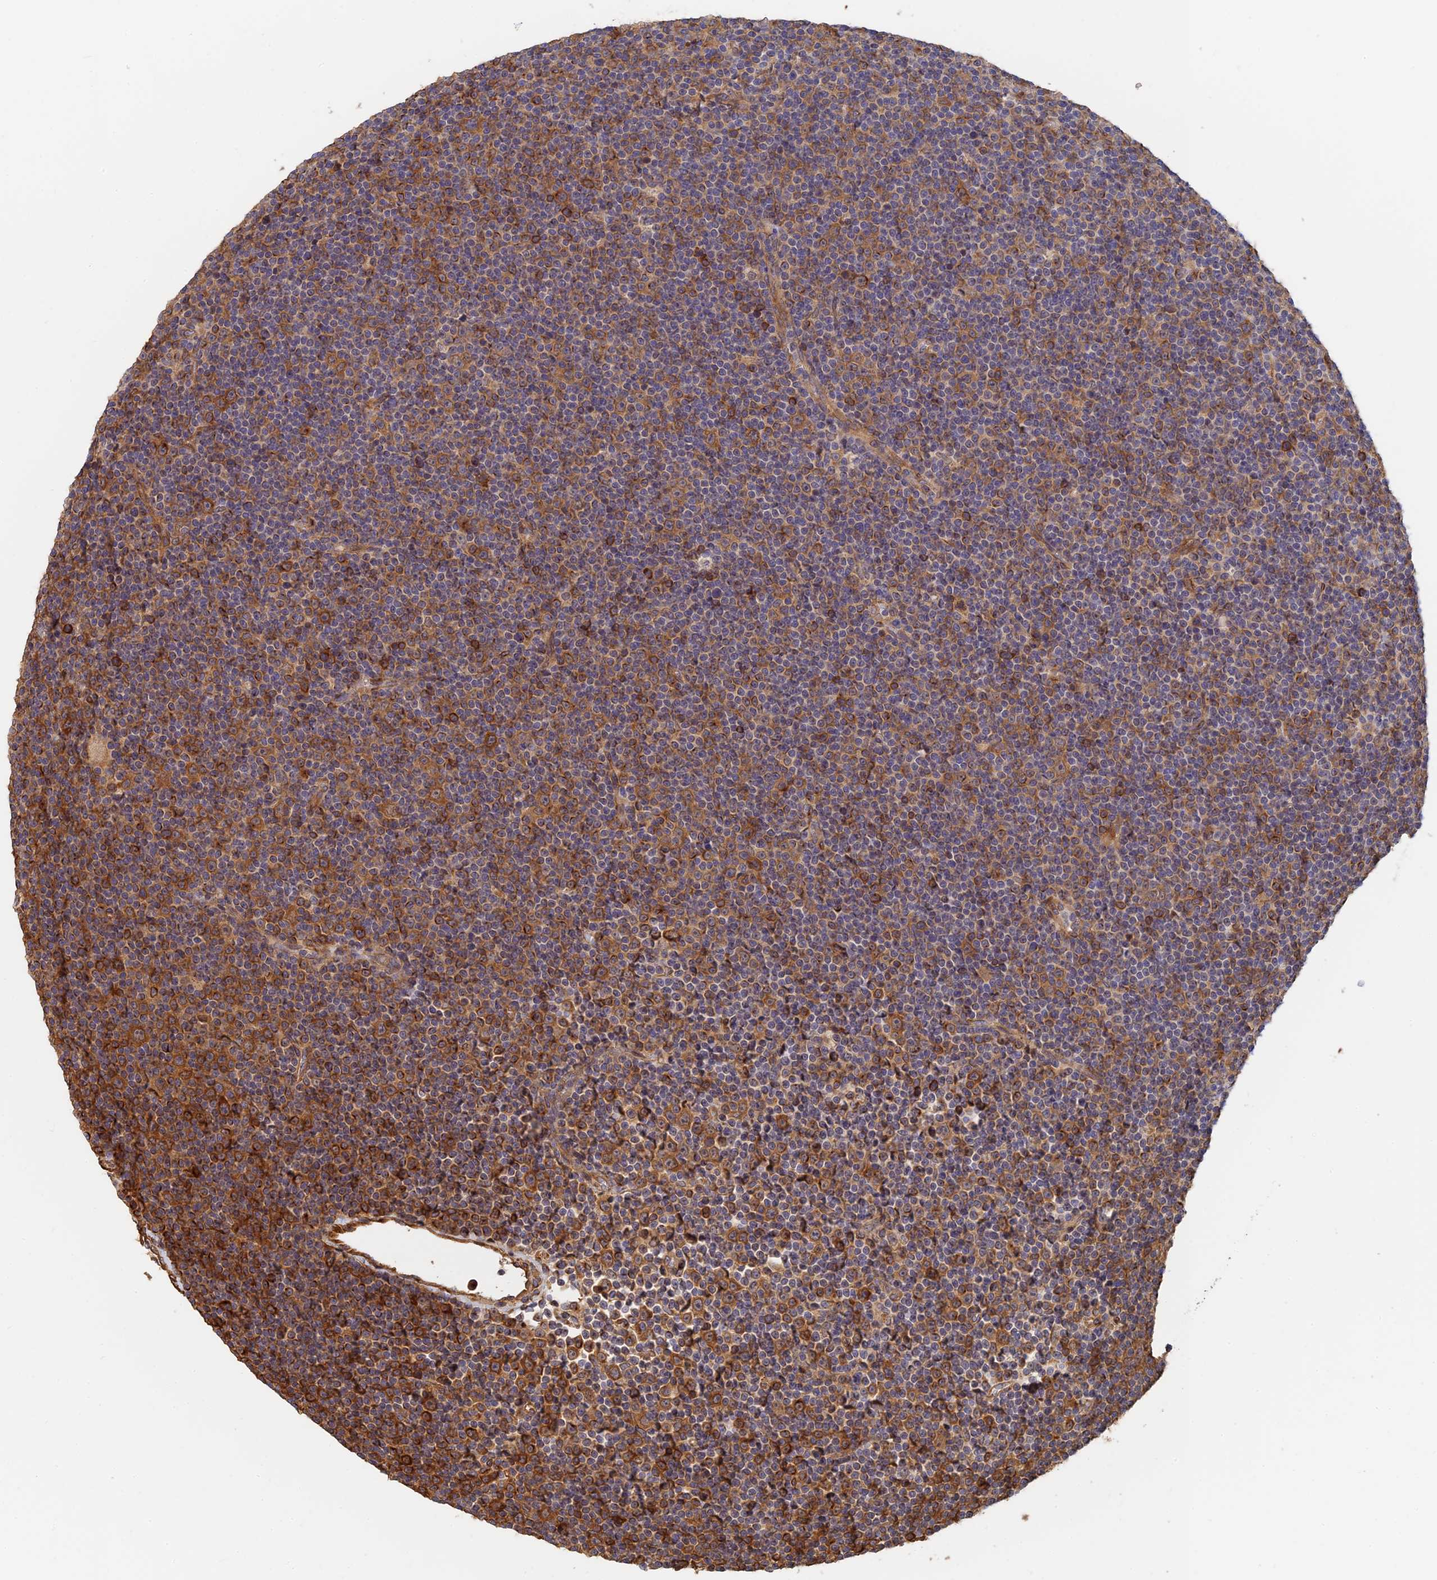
{"staining": {"intensity": "strong", "quantity": "25%-75%", "location": "cytoplasmic/membranous"}, "tissue": "lymphoma", "cell_type": "Tumor cells", "image_type": "cancer", "snomed": [{"axis": "morphology", "description": "Malignant lymphoma, non-Hodgkin's type, Low grade"}, {"axis": "topography", "description": "Lymph node"}], "caption": "Protein positivity by immunohistochemistry (IHC) shows strong cytoplasmic/membranous expression in approximately 25%-75% of tumor cells in malignant lymphoma, non-Hodgkin's type (low-grade).", "gene": "WBP11", "patient": {"sex": "female", "age": 67}}